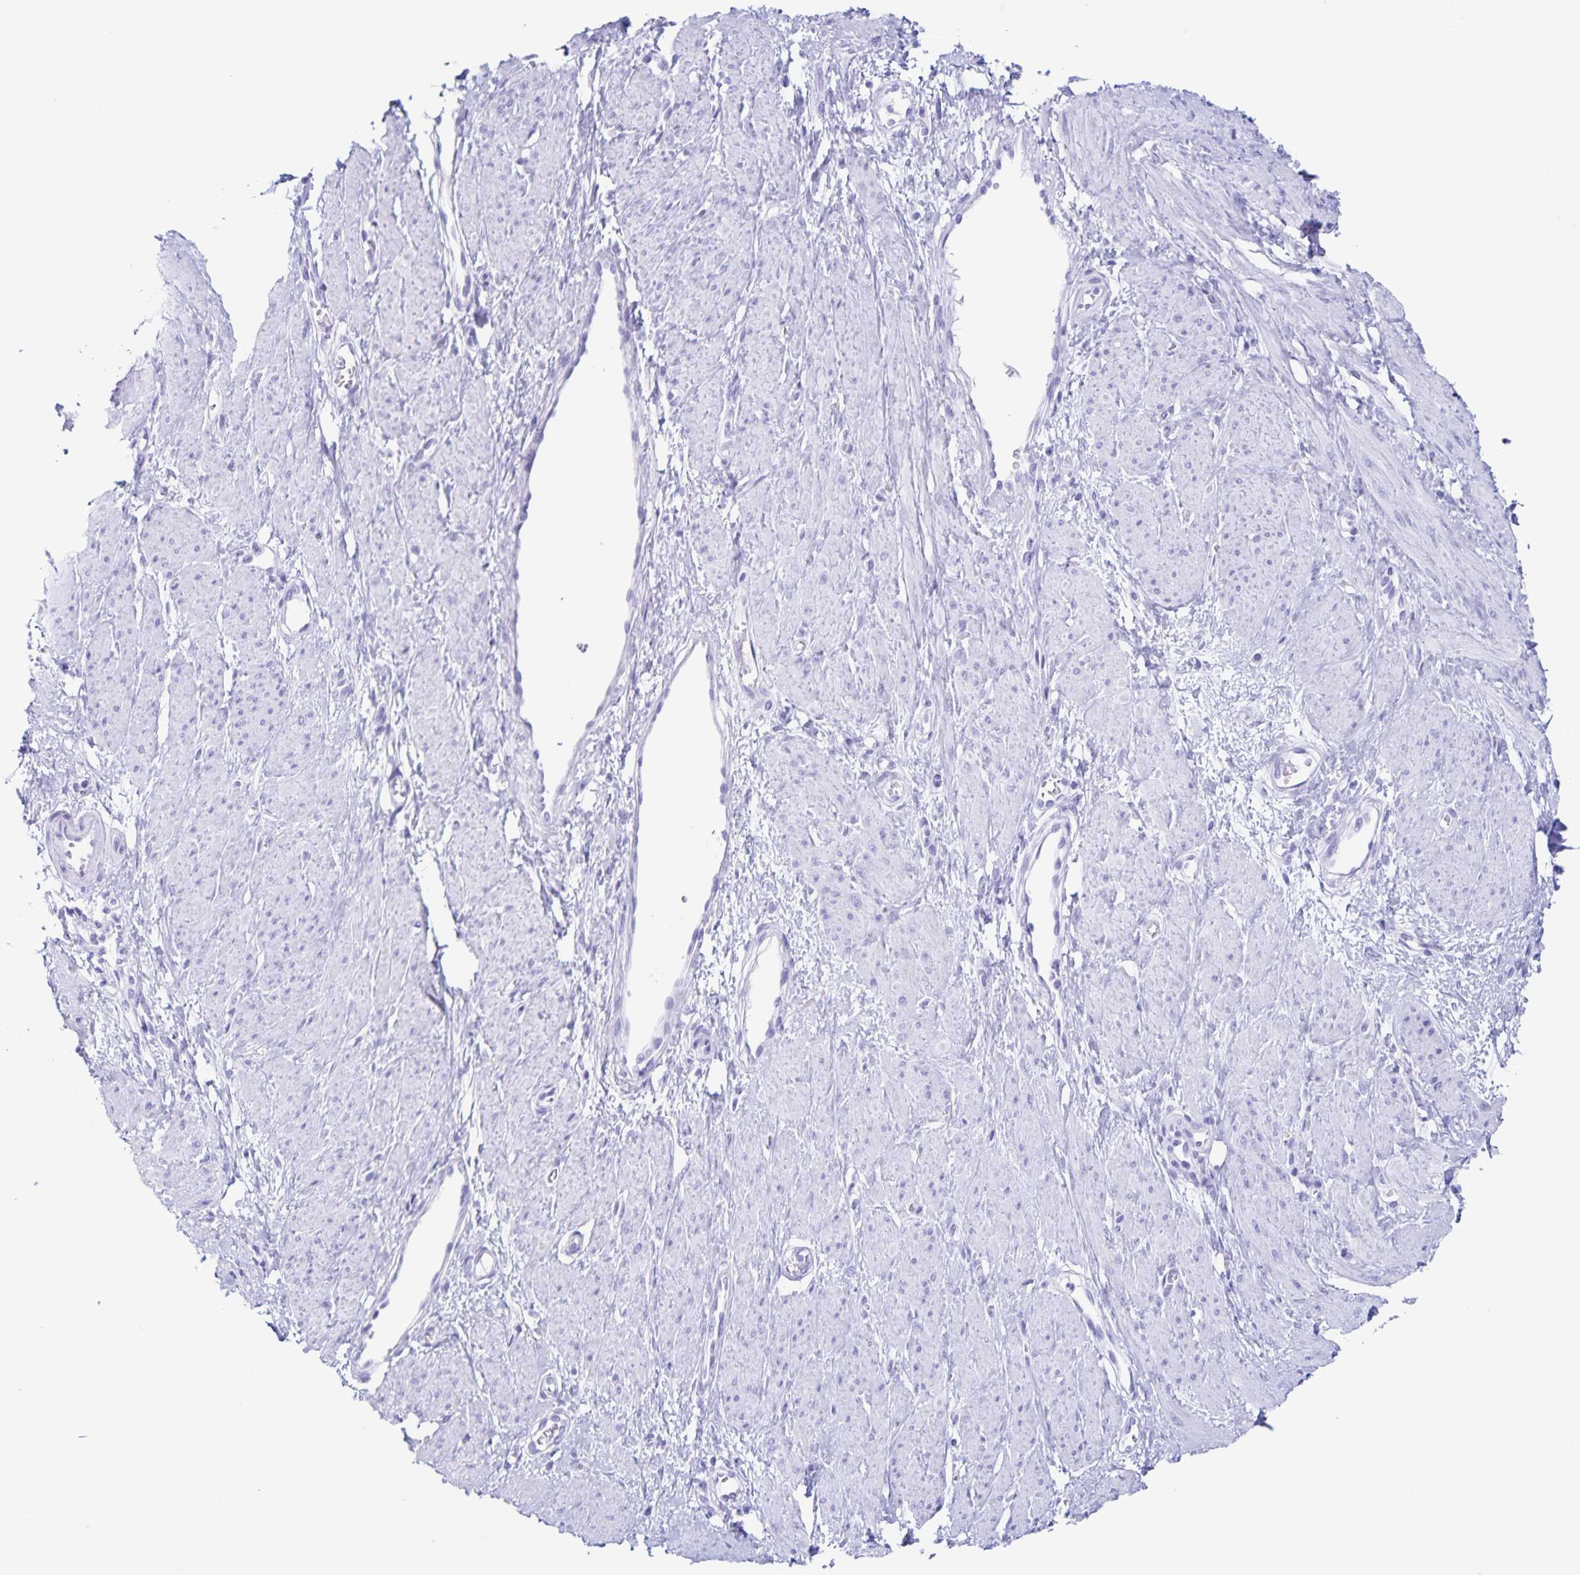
{"staining": {"intensity": "negative", "quantity": "none", "location": "none"}, "tissue": "smooth muscle", "cell_type": "Smooth muscle cells", "image_type": "normal", "snomed": [{"axis": "morphology", "description": "Normal tissue, NOS"}, {"axis": "topography", "description": "Smooth muscle"}, {"axis": "topography", "description": "Uterus"}], "caption": "Immunohistochemistry (IHC) of normal smooth muscle shows no expression in smooth muscle cells.", "gene": "C12orf56", "patient": {"sex": "female", "age": 39}}